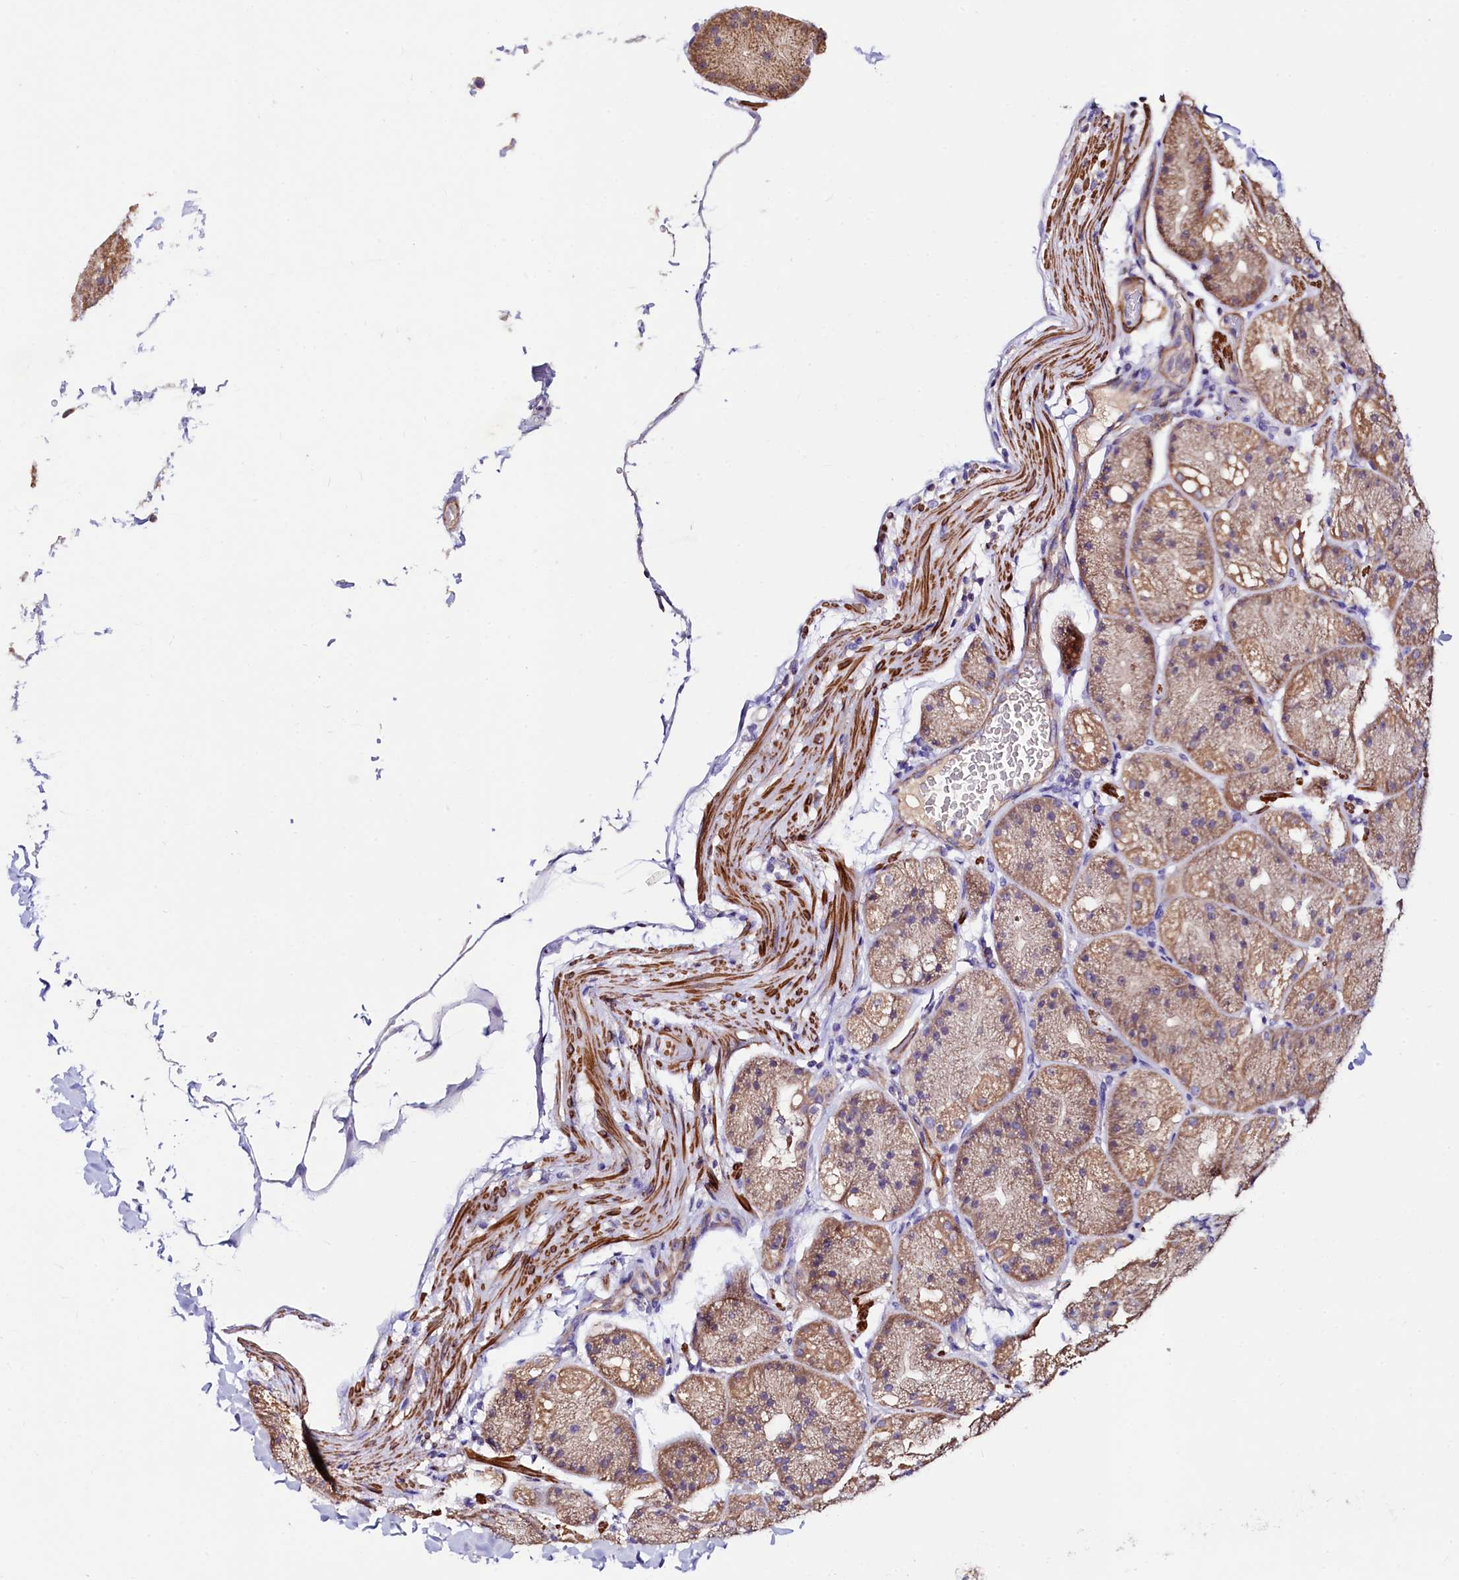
{"staining": {"intensity": "moderate", "quantity": ">75%", "location": "cytoplasmic/membranous"}, "tissue": "stomach", "cell_type": "Glandular cells", "image_type": "normal", "snomed": [{"axis": "morphology", "description": "Normal tissue, NOS"}, {"axis": "topography", "description": "Stomach, upper"}, {"axis": "topography", "description": "Stomach"}], "caption": "IHC micrograph of normal stomach: human stomach stained using immunohistochemistry (IHC) exhibits medium levels of moderate protein expression localized specifically in the cytoplasmic/membranous of glandular cells, appearing as a cytoplasmic/membranous brown color.", "gene": "CIAO3", "patient": {"sex": "male", "age": 48}}